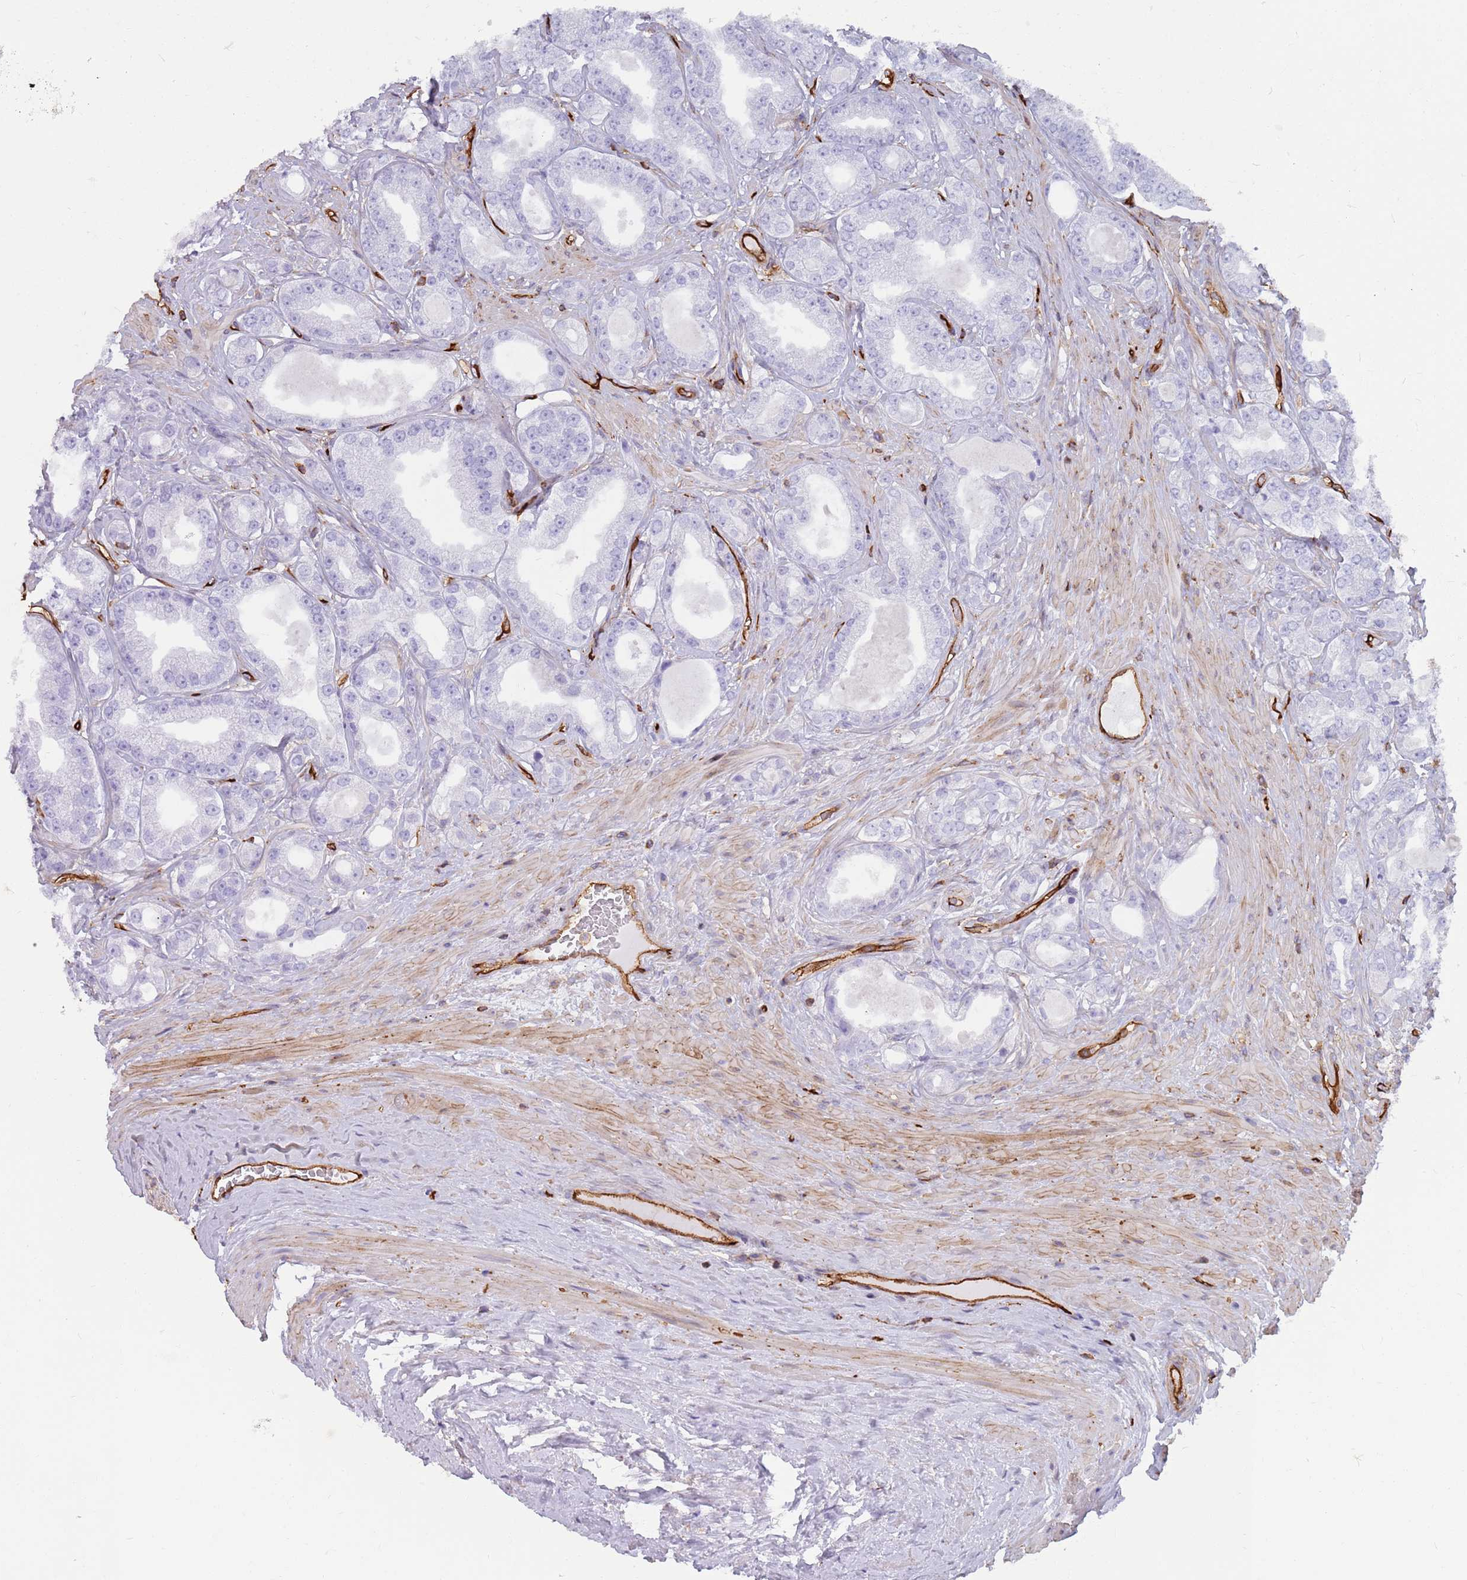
{"staining": {"intensity": "negative", "quantity": "none", "location": "none"}, "tissue": "prostate cancer", "cell_type": "Tumor cells", "image_type": "cancer", "snomed": [{"axis": "morphology", "description": "Adenocarcinoma, Low grade"}, {"axis": "topography", "description": "Prostate"}], "caption": "Protein analysis of prostate adenocarcinoma (low-grade) displays no significant positivity in tumor cells.", "gene": "KBTBD7", "patient": {"sex": "male", "age": 63}}